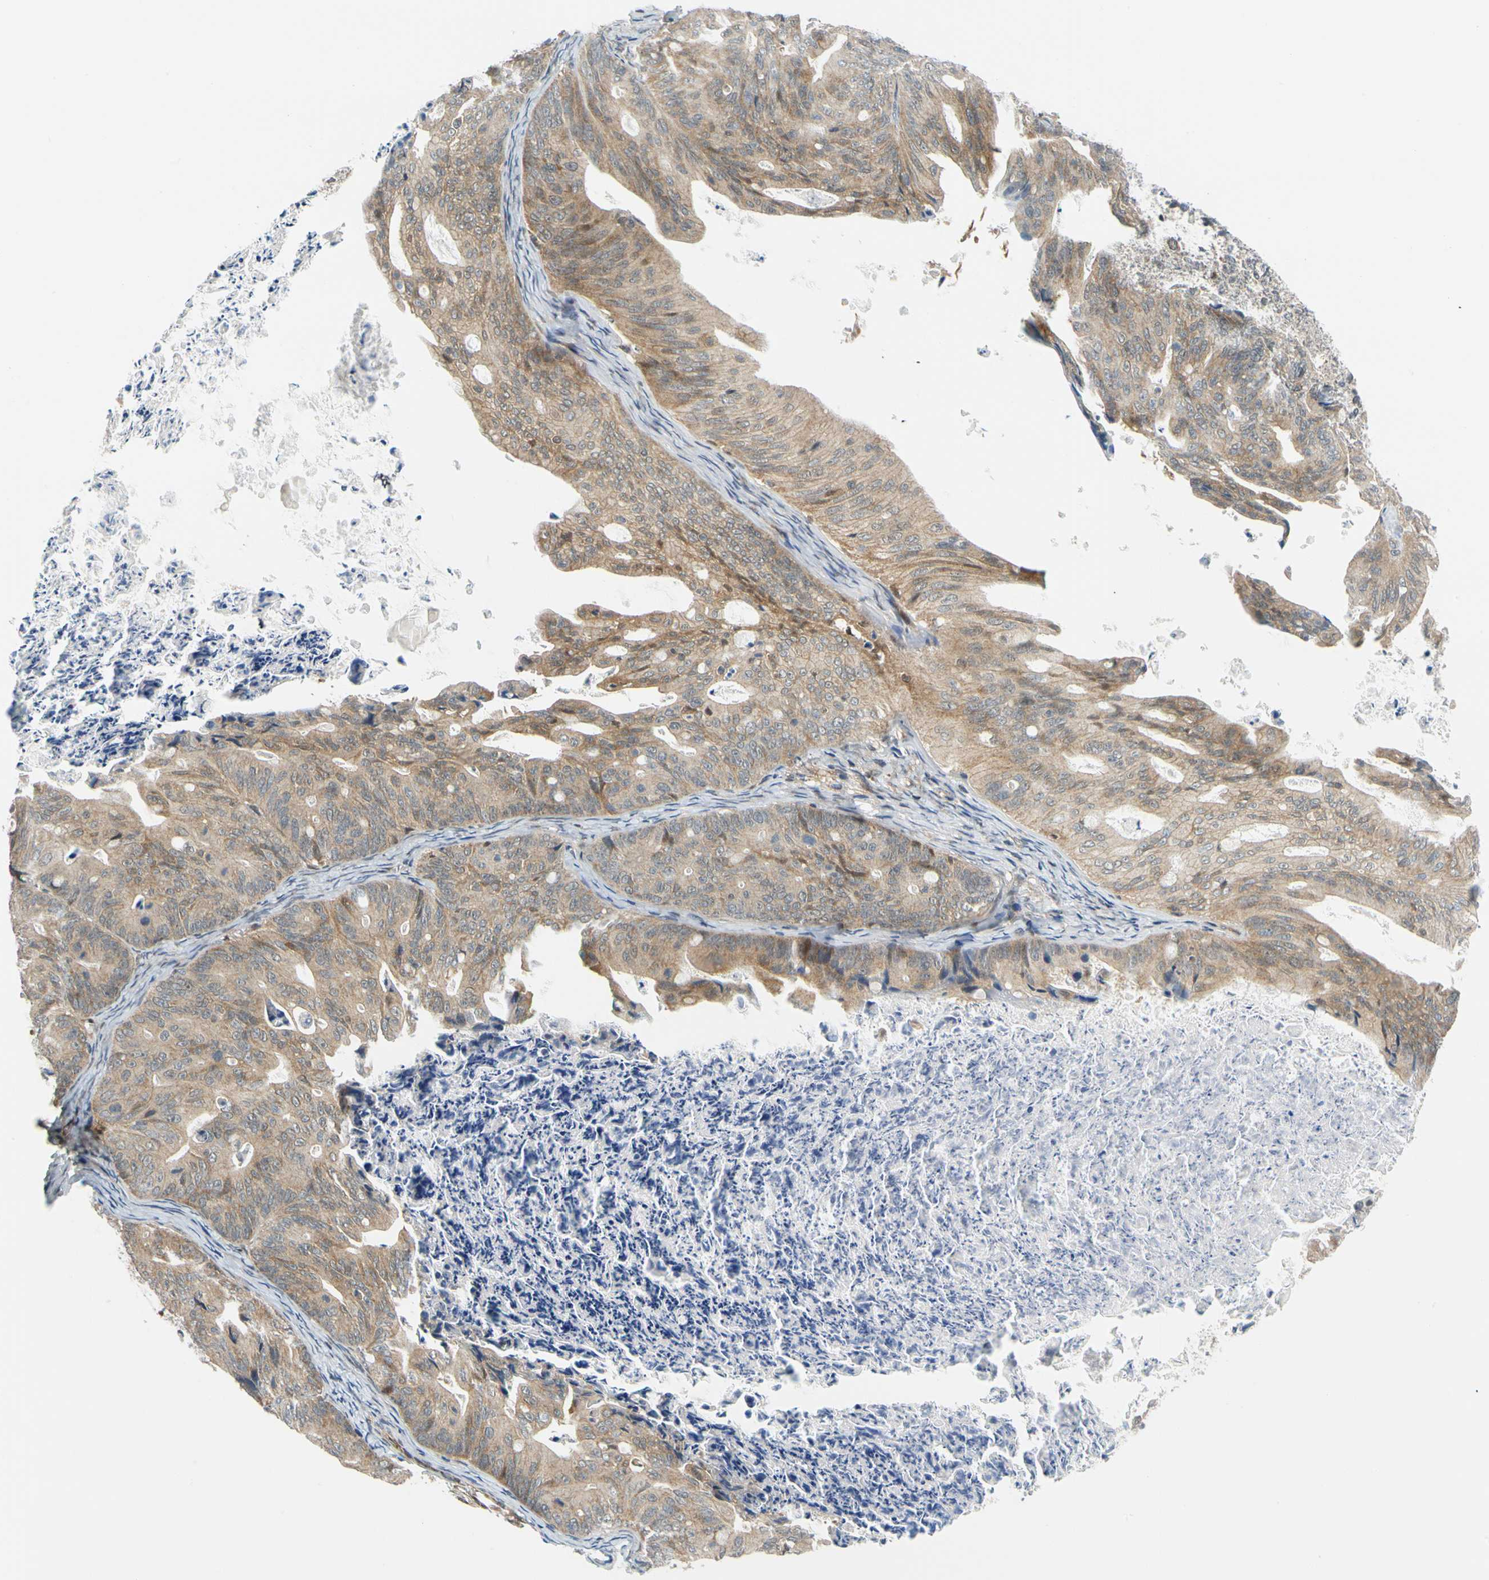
{"staining": {"intensity": "moderate", "quantity": ">75%", "location": "cytoplasmic/membranous"}, "tissue": "ovarian cancer", "cell_type": "Tumor cells", "image_type": "cancer", "snomed": [{"axis": "morphology", "description": "Cystadenocarcinoma, mucinous, NOS"}, {"axis": "topography", "description": "Ovary"}], "caption": "A medium amount of moderate cytoplasmic/membranous positivity is identified in about >75% of tumor cells in ovarian cancer (mucinous cystadenocarcinoma) tissue.", "gene": "MAPK9", "patient": {"sex": "female", "age": 37}}